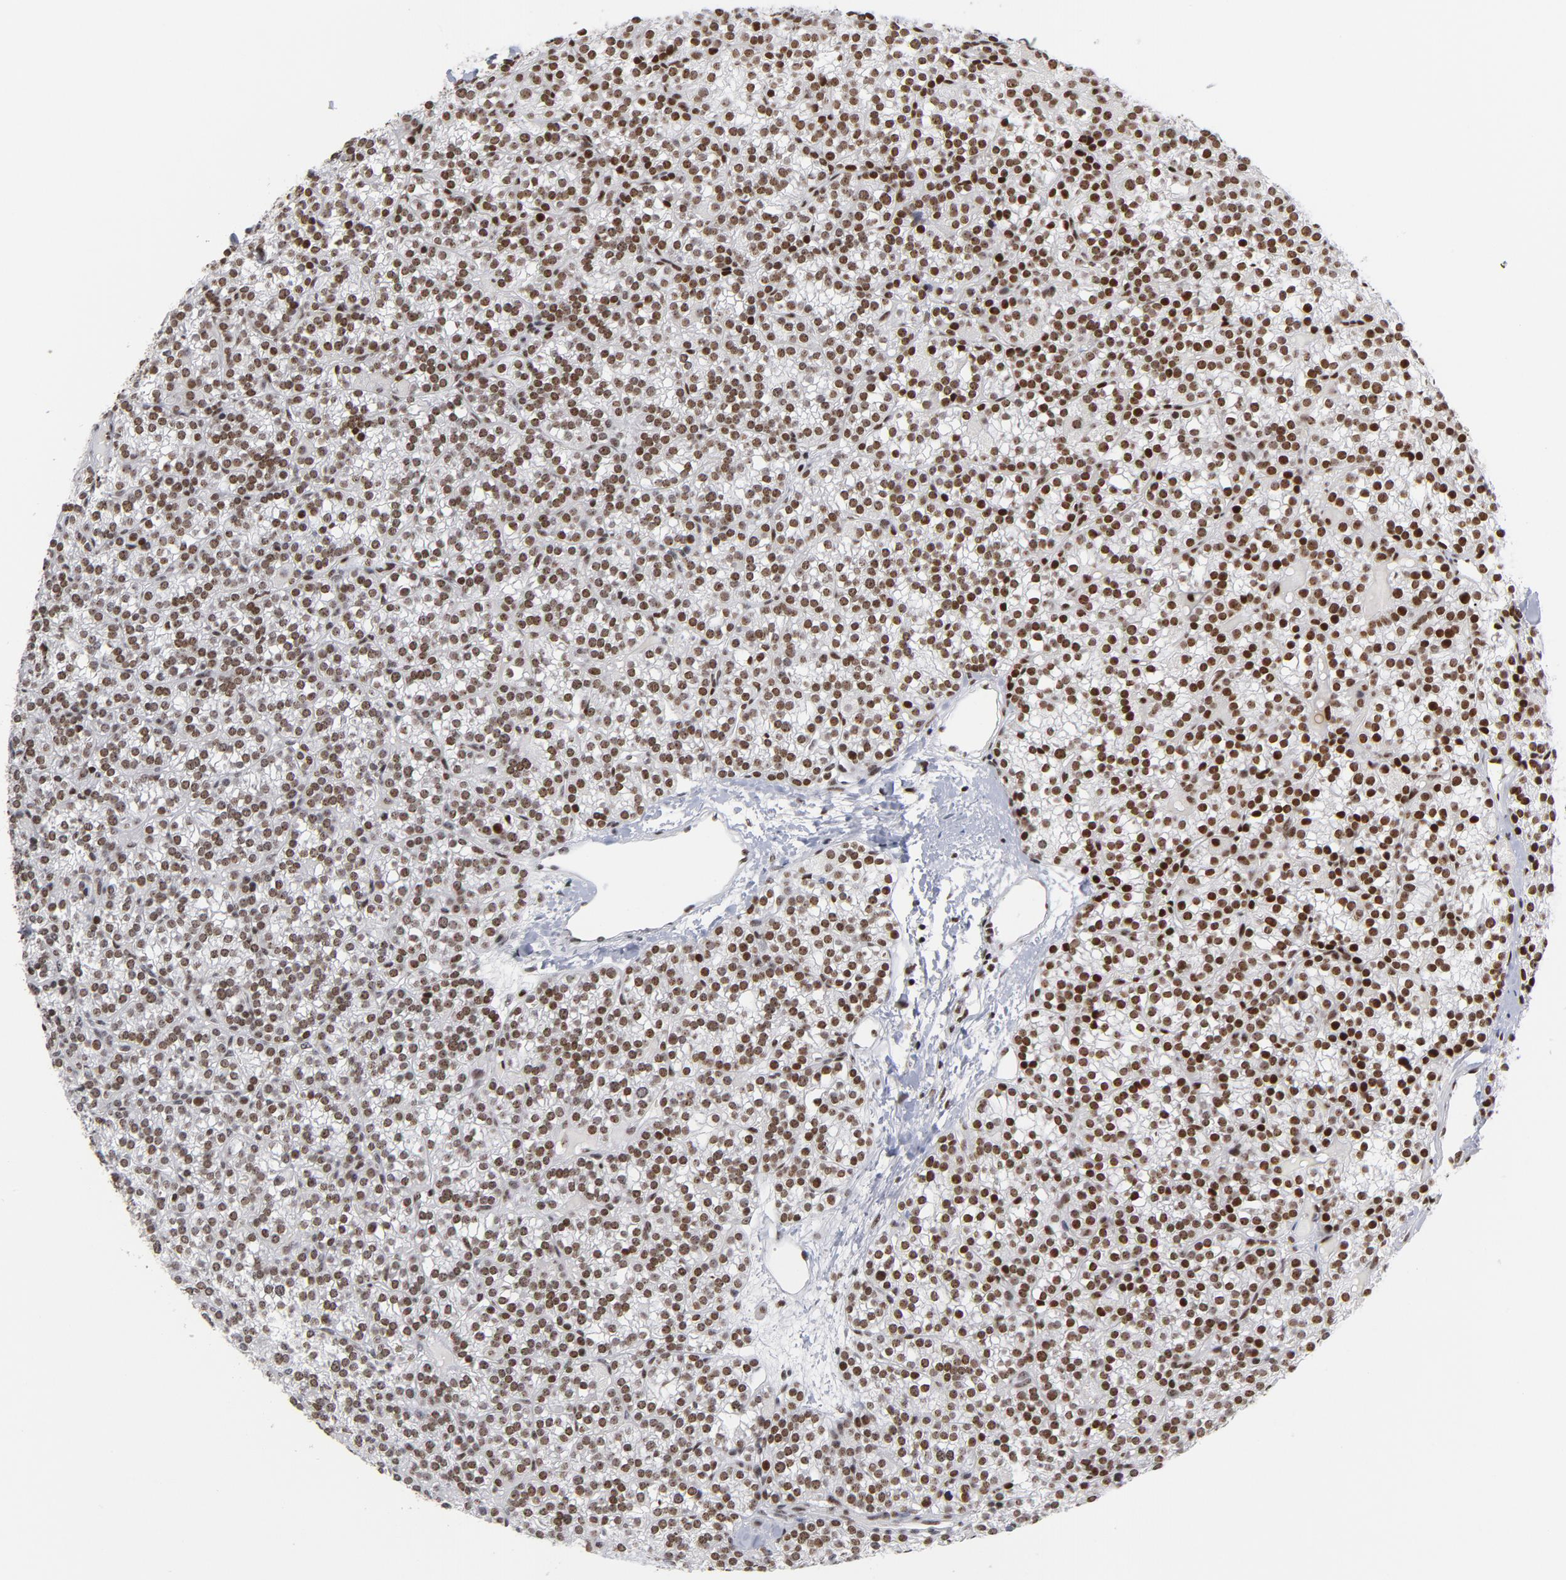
{"staining": {"intensity": "strong", "quantity": ">75%", "location": "nuclear"}, "tissue": "parathyroid gland", "cell_type": "Glandular cells", "image_type": "normal", "snomed": [{"axis": "morphology", "description": "Normal tissue, NOS"}, {"axis": "topography", "description": "Parathyroid gland"}], "caption": "Protein staining of unremarkable parathyroid gland shows strong nuclear staining in about >75% of glandular cells.", "gene": "TOP2B", "patient": {"sex": "female", "age": 50}}